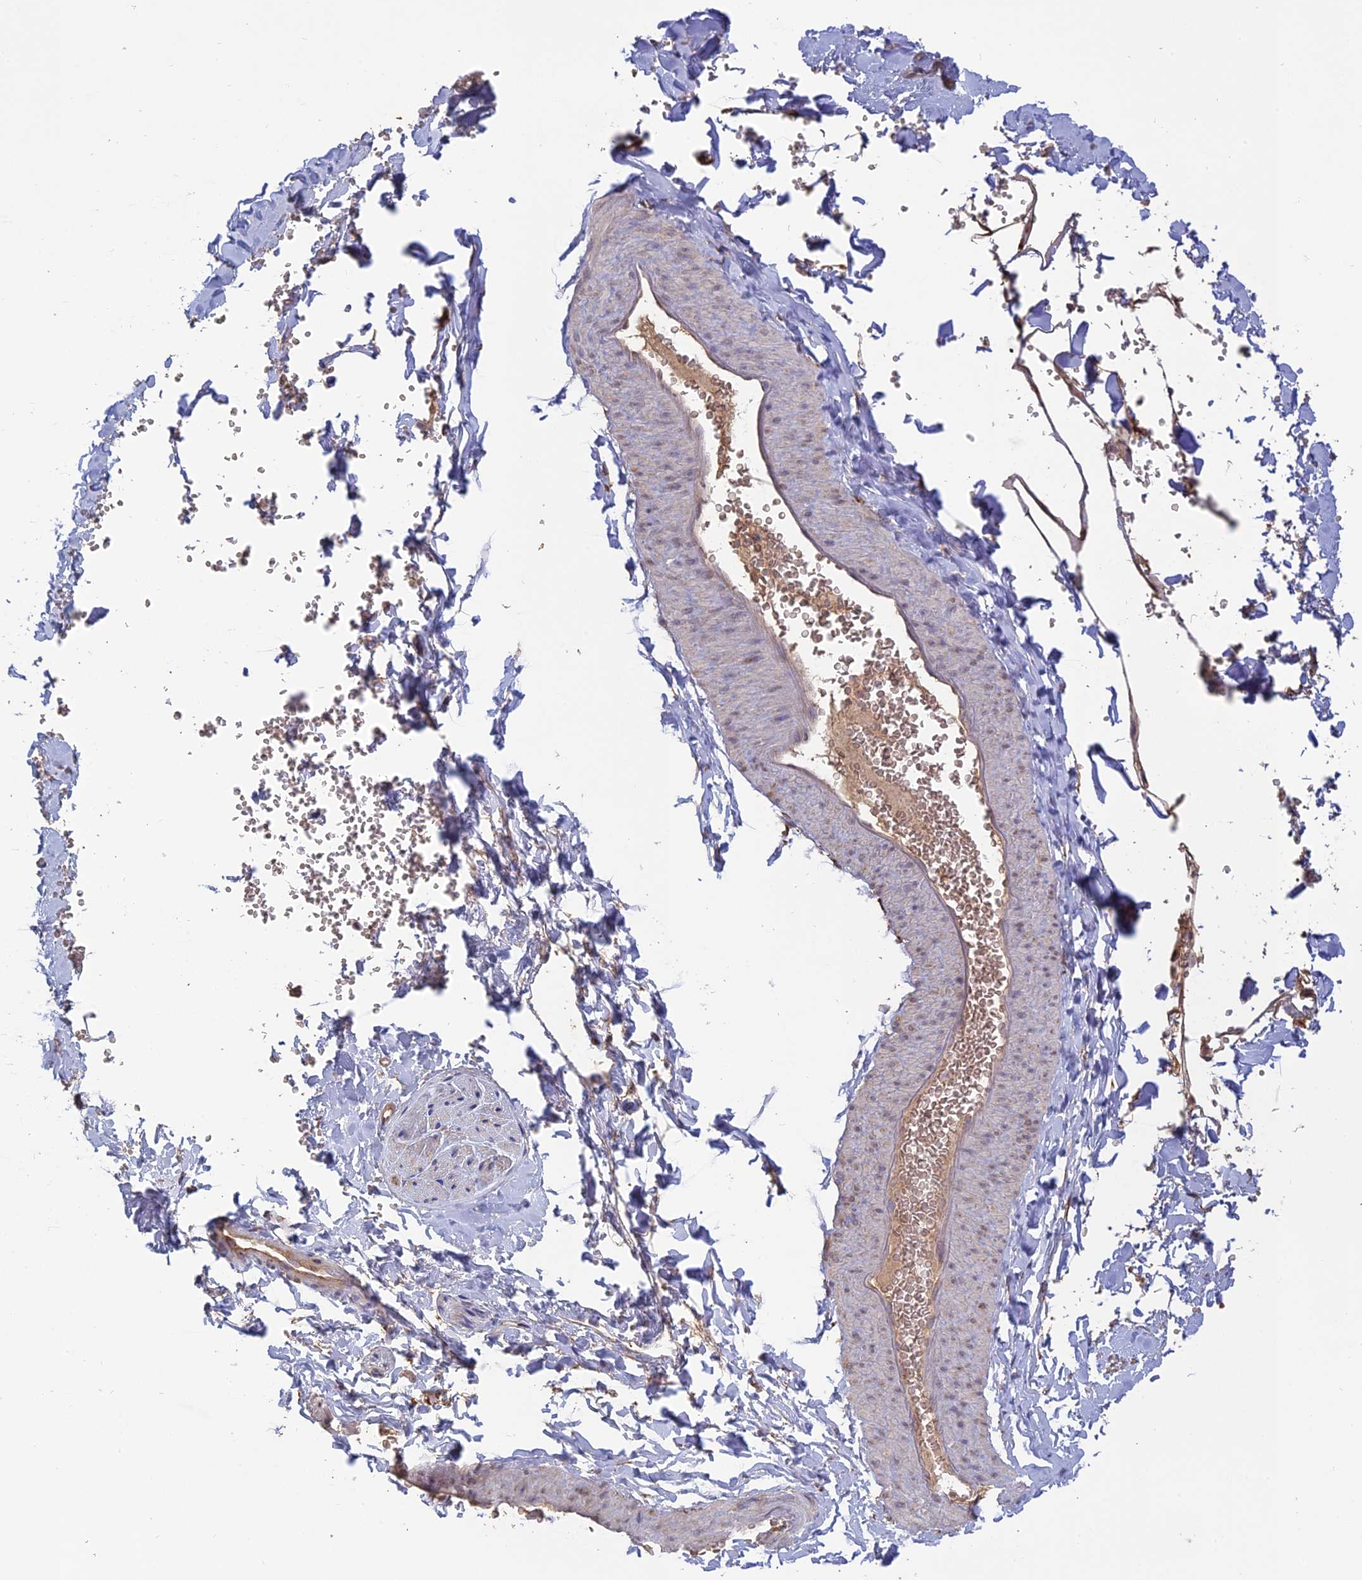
{"staining": {"intensity": "moderate", "quantity": "25%-75%", "location": "cytoplasmic/membranous"}, "tissue": "adipose tissue", "cell_type": "Adipocytes", "image_type": "normal", "snomed": [{"axis": "morphology", "description": "Normal tissue, NOS"}, {"axis": "topography", "description": "Gallbladder"}, {"axis": "topography", "description": "Peripheral nerve tissue"}], "caption": "This photomicrograph exhibits unremarkable adipose tissue stained with IHC to label a protein in brown. The cytoplasmic/membranous of adipocytes show moderate positivity for the protein. Nuclei are counter-stained blue.", "gene": "PPIC", "patient": {"sex": "male", "age": 38}}